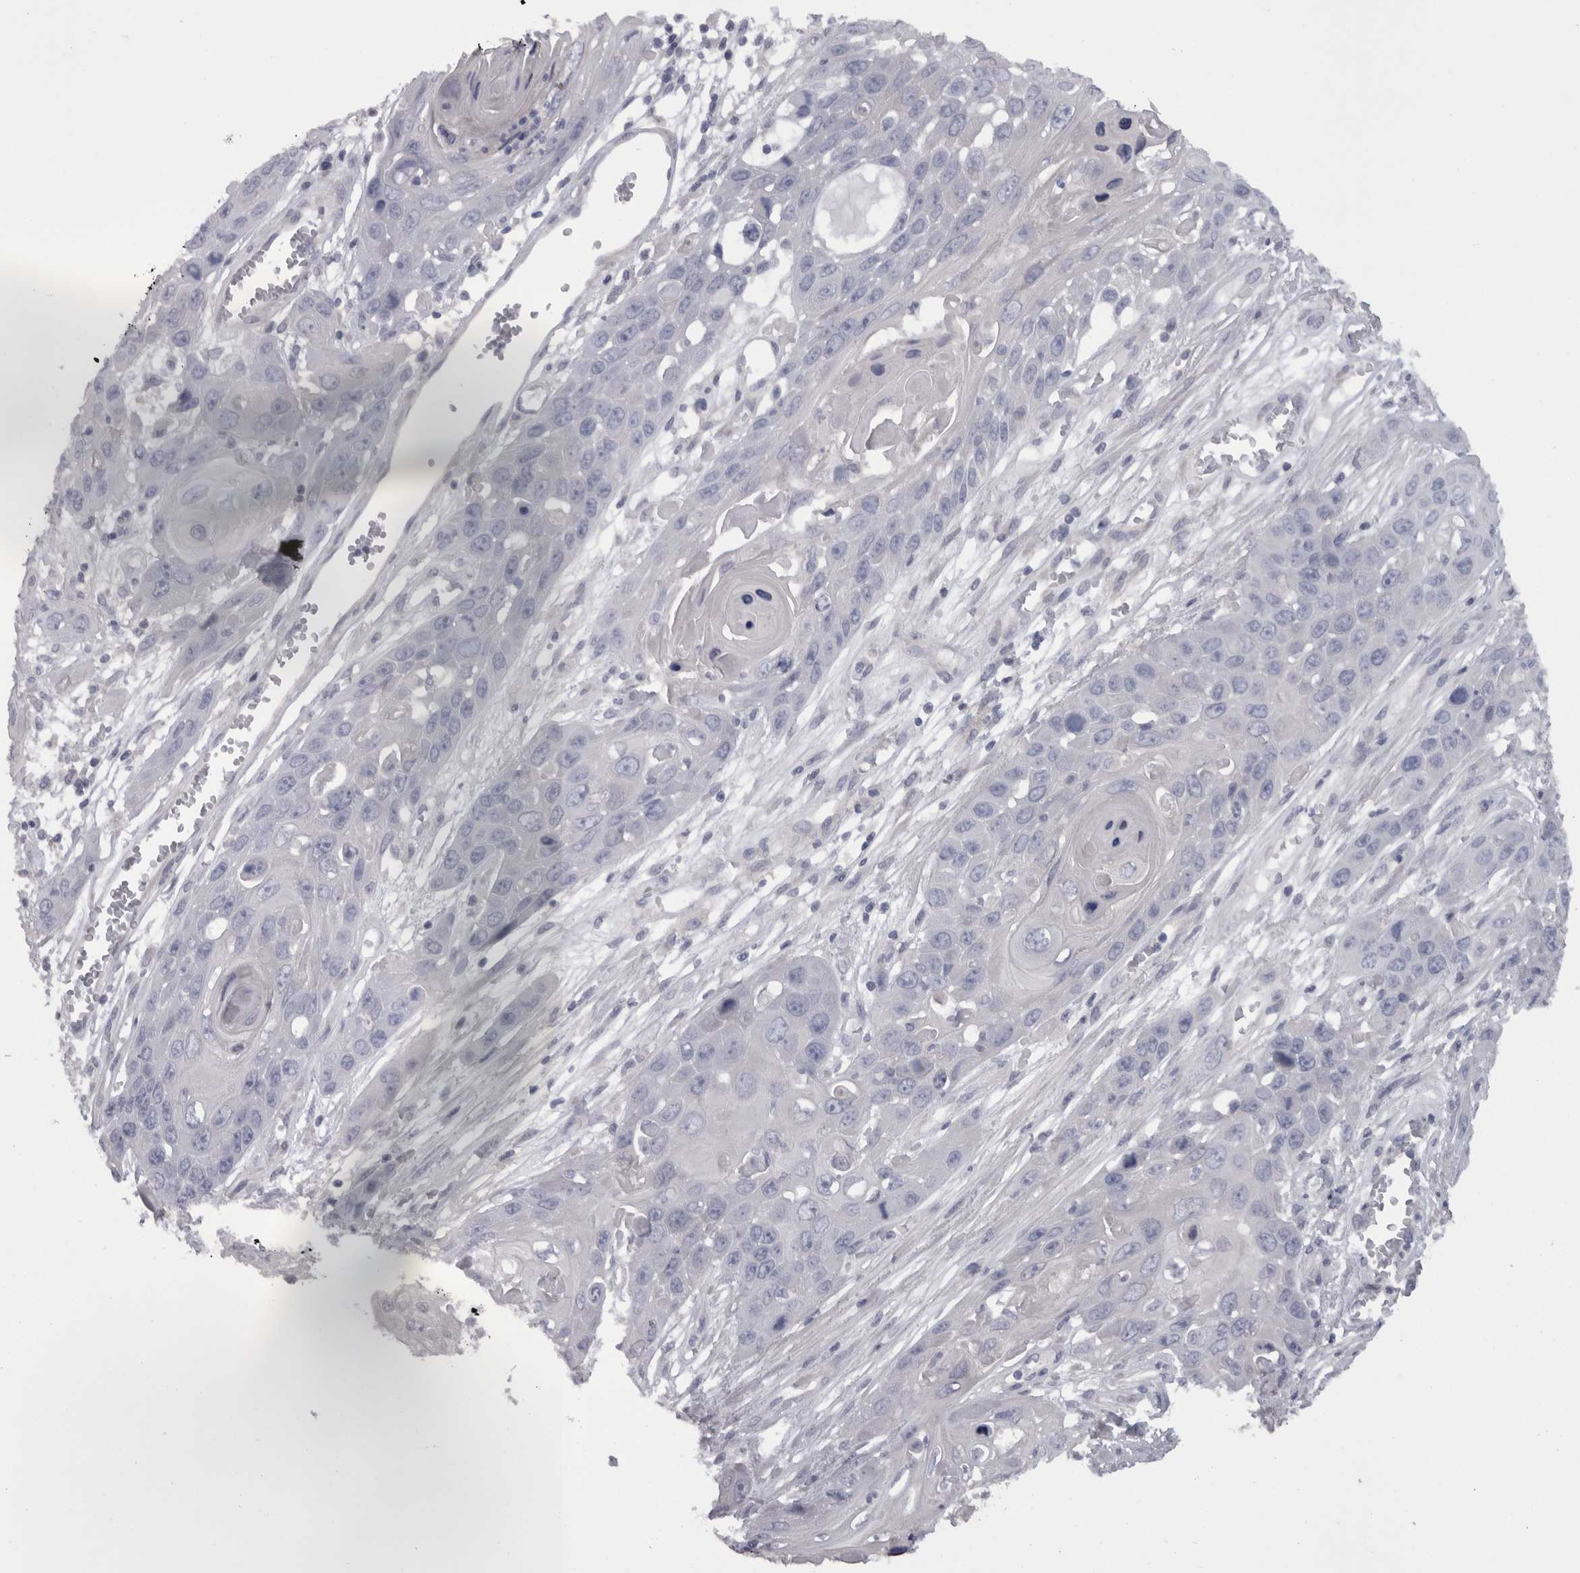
{"staining": {"intensity": "negative", "quantity": "none", "location": "none"}, "tissue": "skin cancer", "cell_type": "Tumor cells", "image_type": "cancer", "snomed": [{"axis": "morphology", "description": "Squamous cell carcinoma, NOS"}, {"axis": "topography", "description": "Skin"}], "caption": "A high-resolution micrograph shows IHC staining of skin cancer, which reveals no significant expression in tumor cells.", "gene": "CAMK2D", "patient": {"sex": "male", "age": 55}}